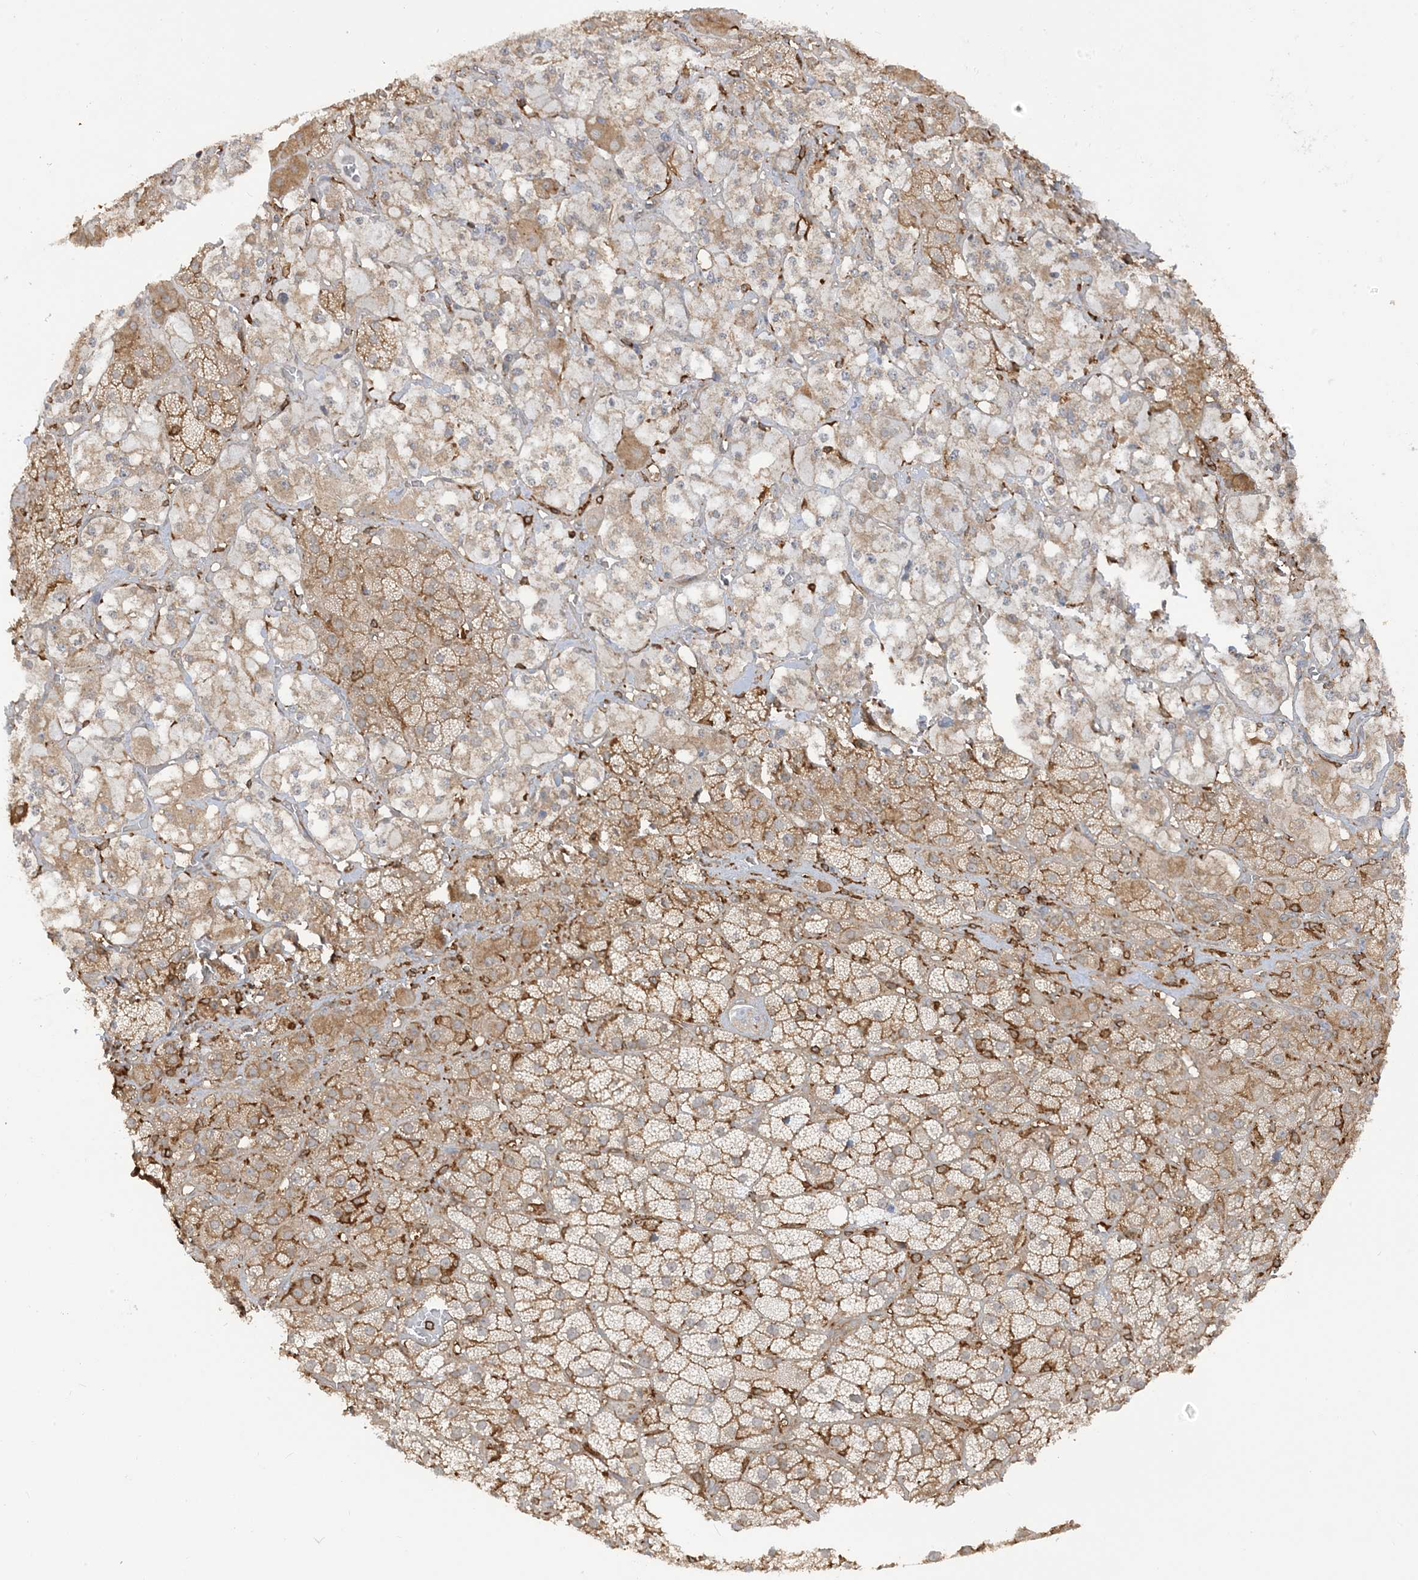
{"staining": {"intensity": "moderate", "quantity": ">75%", "location": "cytoplasmic/membranous"}, "tissue": "adrenal gland", "cell_type": "Glandular cells", "image_type": "normal", "snomed": [{"axis": "morphology", "description": "Normal tissue, NOS"}, {"axis": "topography", "description": "Adrenal gland"}], "caption": "This photomicrograph exhibits immunohistochemistry staining of normal human adrenal gland, with medium moderate cytoplasmic/membranous staining in about >75% of glandular cells.", "gene": "CAPZB", "patient": {"sex": "male", "age": 57}}